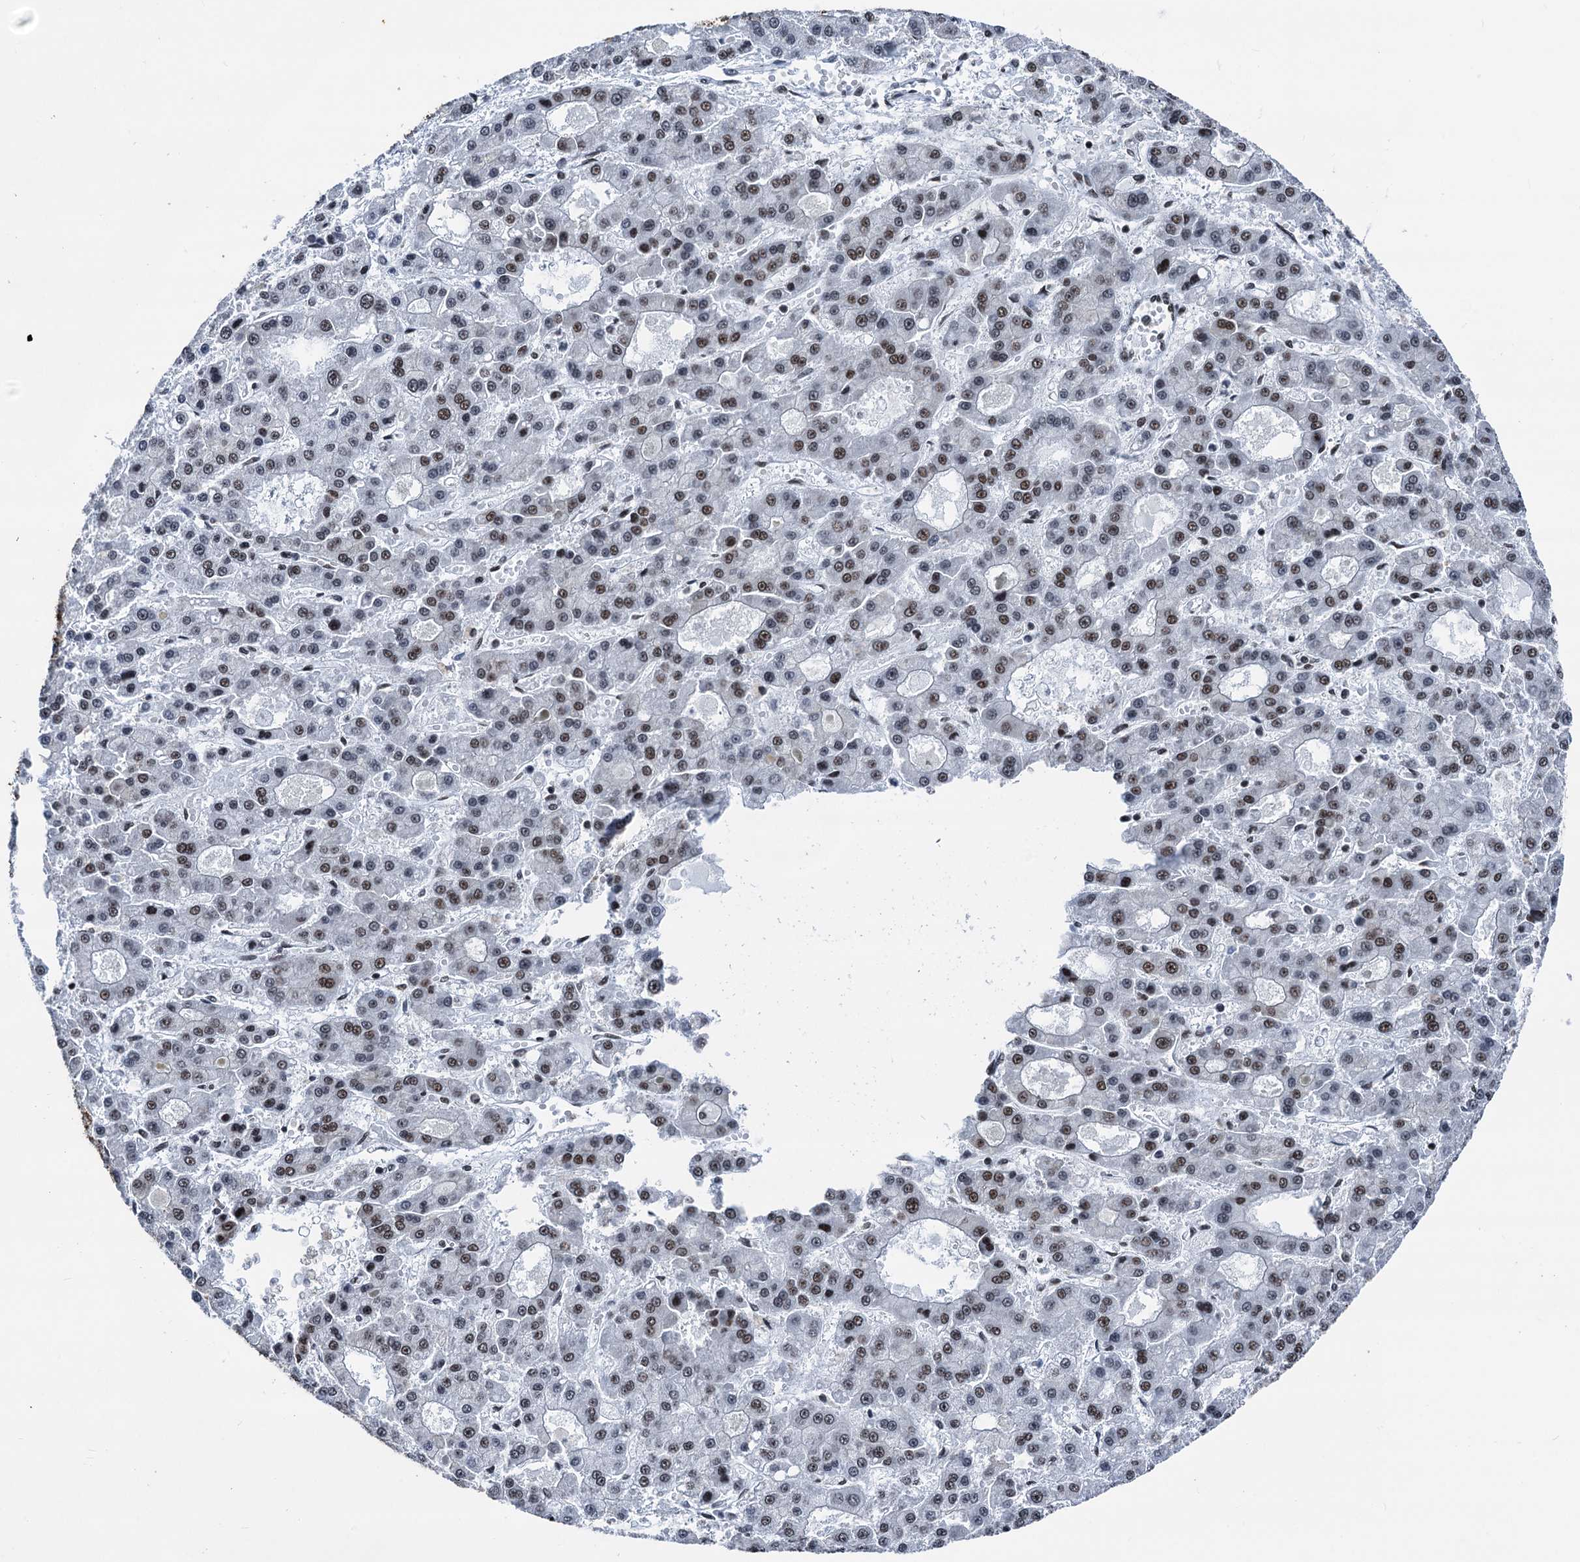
{"staining": {"intensity": "moderate", "quantity": "25%-75%", "location": "nuclear"}, "tissue": "liver cancer", "cell_type": "Tumor cells", "image_type": "cancer", "snomed": [{"axis": "morphology", "description": "Carcinoma, Hepatocellular, NOS"}, {"axis": "topography", "description": "Liver"}], "caption": "Immunohistochemistry (IHC) of human liver cancer demonstrates medium levels of moderate nuclear expression in approximately 25%-75% of tumor cells.", "gene": "DDX23", "patient": {"sex": "male", "age": 70}}